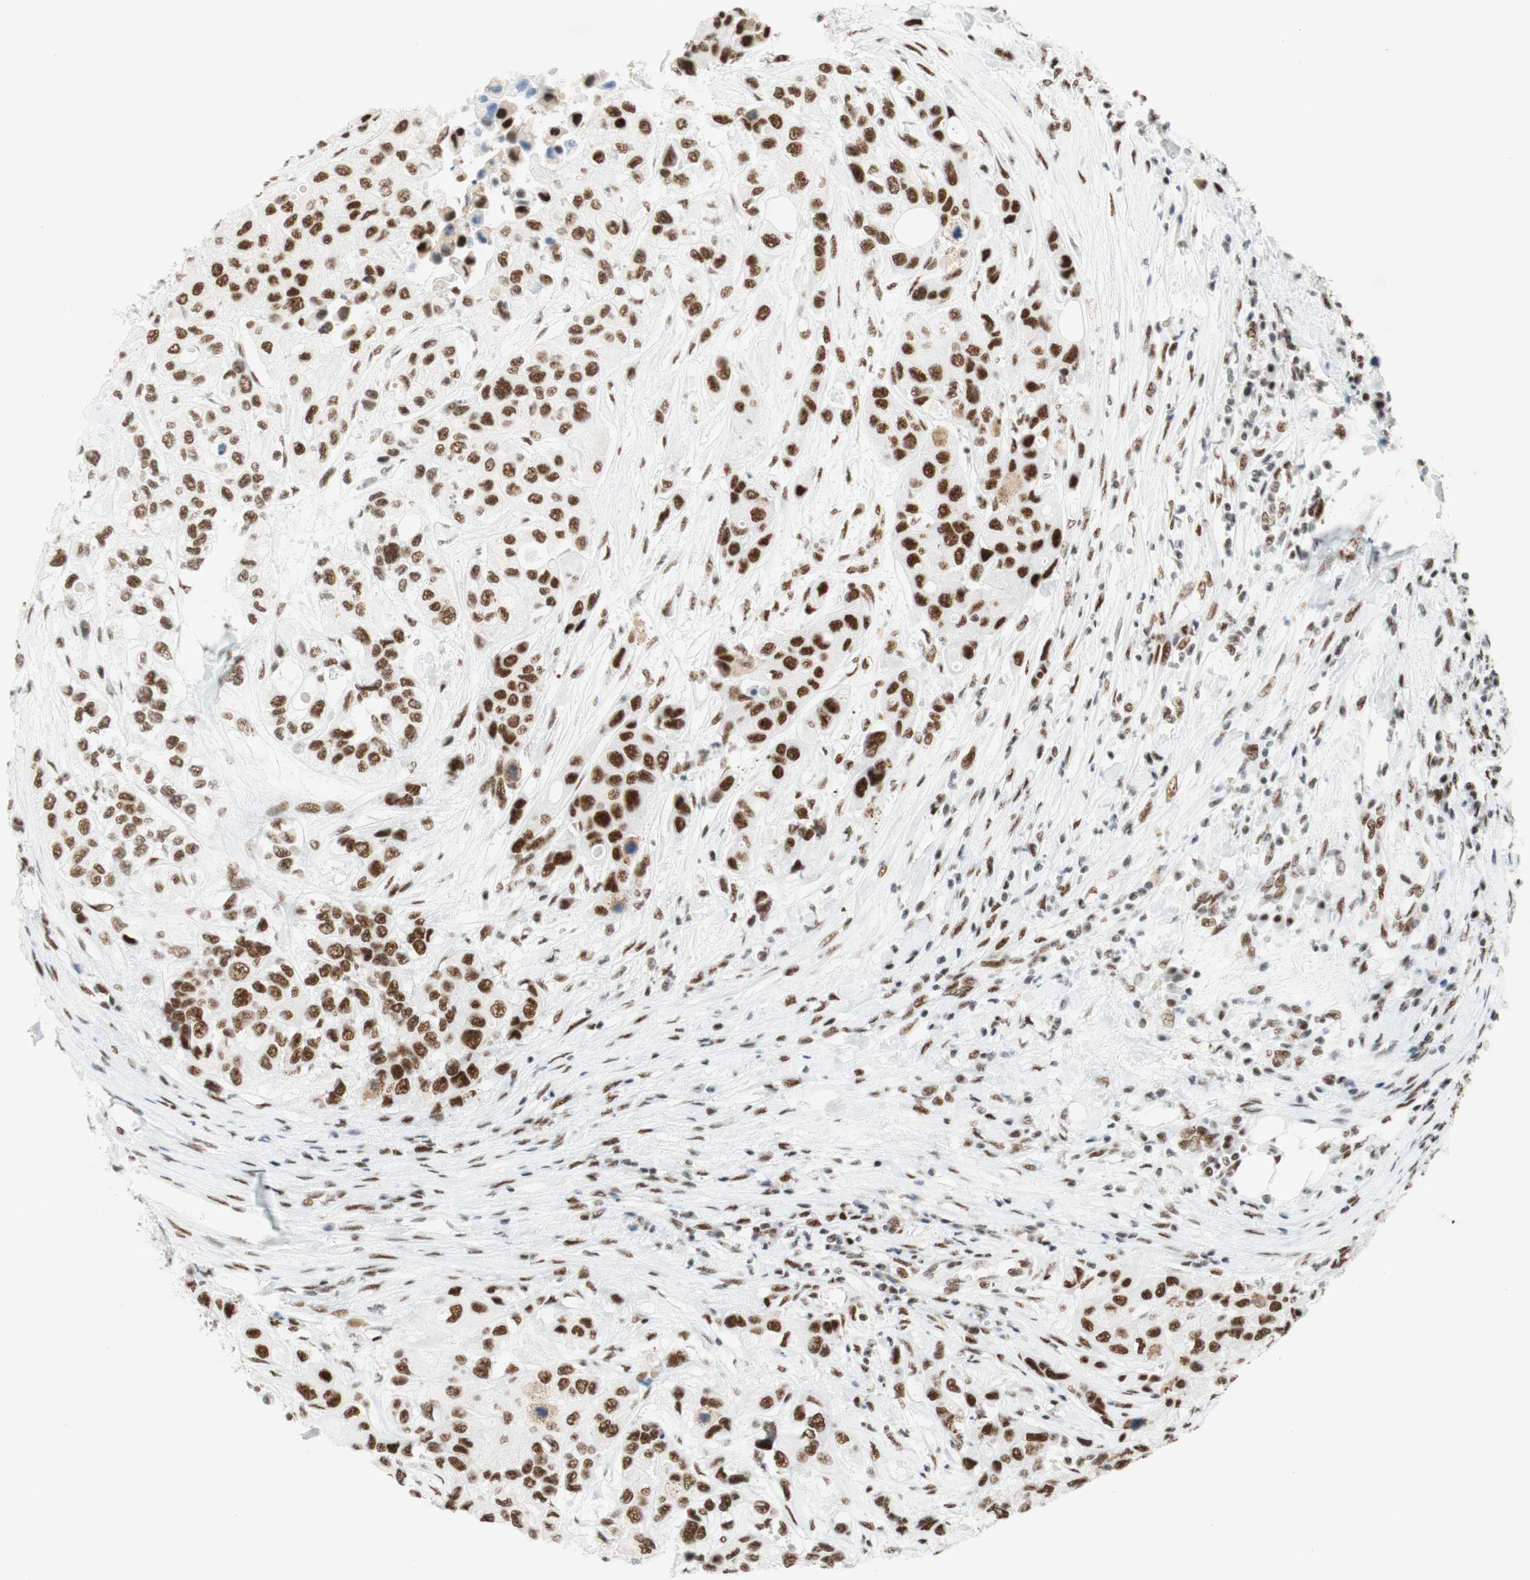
{"staining": {"intensity": "moderate", "quantity": "25%-75%", "location": "nuclear"}, "tissue": "urothelial cancer", "cell_type": "Tumor cells", "image_type": "cancer", "snomed": [{"axis": "morphology", "description": "Urothelial carcinoma, High grade"}, {"axis": "topography", "description": "Urinary bladder"}], "caption": "Immunohistochemistry (IHC) histopathology image of neoplastic tissue: human urothelial carcinoma (high-grade) stained using immunohistochemistry reveals medium levels of moderate protein expression localized specifically in the nuclear of tumor cells, appearing as a nuclear brown color.", "gene": "RNF20", "patient": {"sex": "female", "age": 56}}